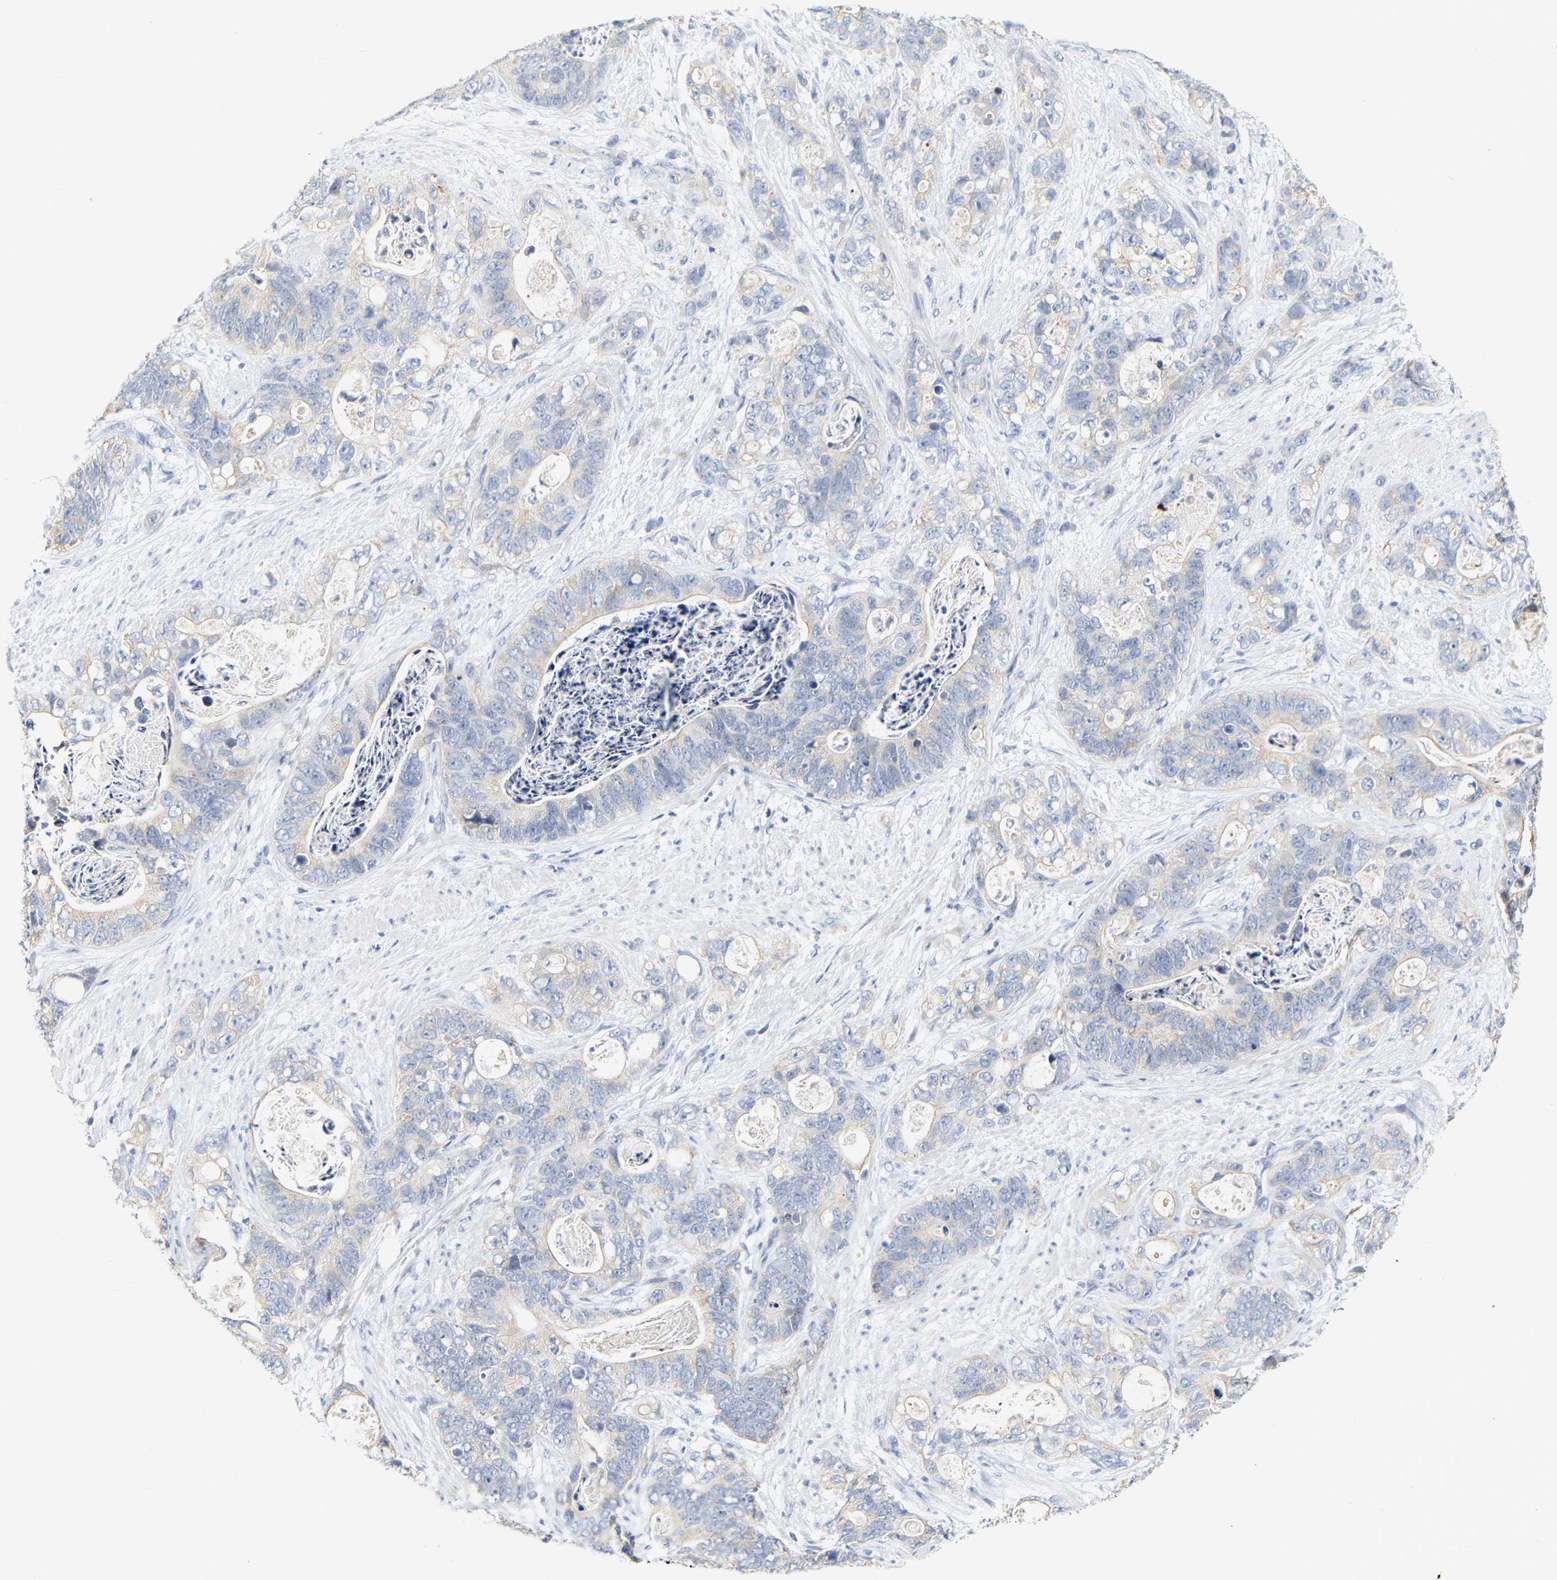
{"staining": {"intensity": "negative", "quantity": "none", "location": "none"}, "tissue": "stomach cancer", "cell_type": "Tumor cells", "image_type": "cancer", "snomed": [{"axis": "morphology", "description": "Normal tissue, NOS"}, {"axis": "morphology", "description": "Adenocarcinoma, NOS"}, {"axis": "topography", "description": "Stomach"}], "caption": "DAB (3,3'-diaminobenzidine) immunohistochemical staining of human stomach adenocarcinoma demonstrates no significant expression in tumor cells.", "gene": "KRT76", "patient": {"sex": "female", "age": 89}}